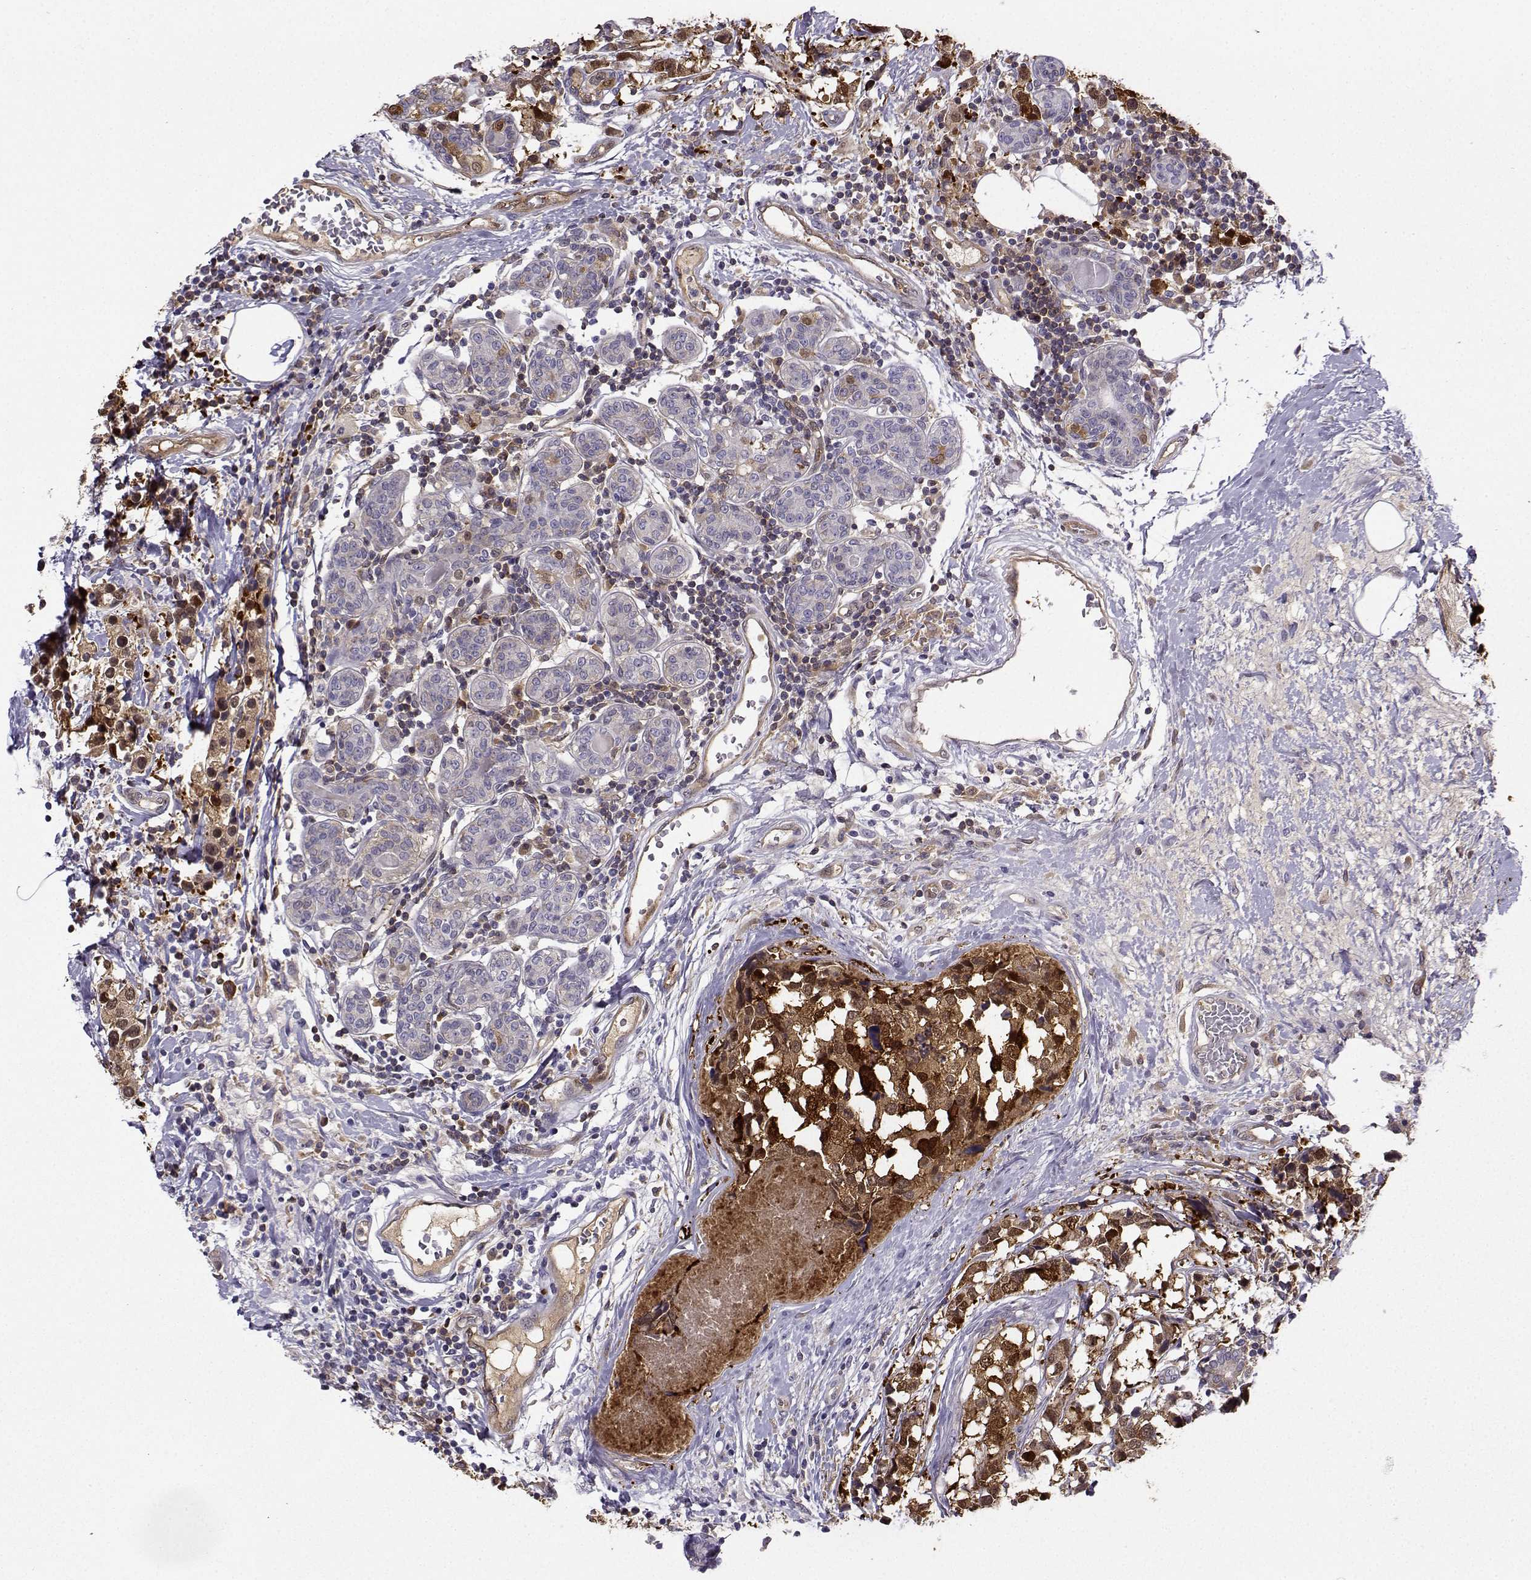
{"staining": {"intensity": "strong", "quantity": "25%-75%", "location": "cytoplasmic/membranous"}, "tissue": "breast cancer", "cell_type": "Tumor cells", "image_type": "cancer", "snomed": [{"axis": "morphology", "description": "Lobular carcinoma"}, {"axis": "topography", "description": "Breast"}], "caption": "Protein expression analysis of human breast cancer (lobular carcinoma) reveals strong cytoplasmic/membranous positivity in about 25%-75% of tumor cells.", "gene": "NQO1", "patient": {"sex": "female", "age": 59}}